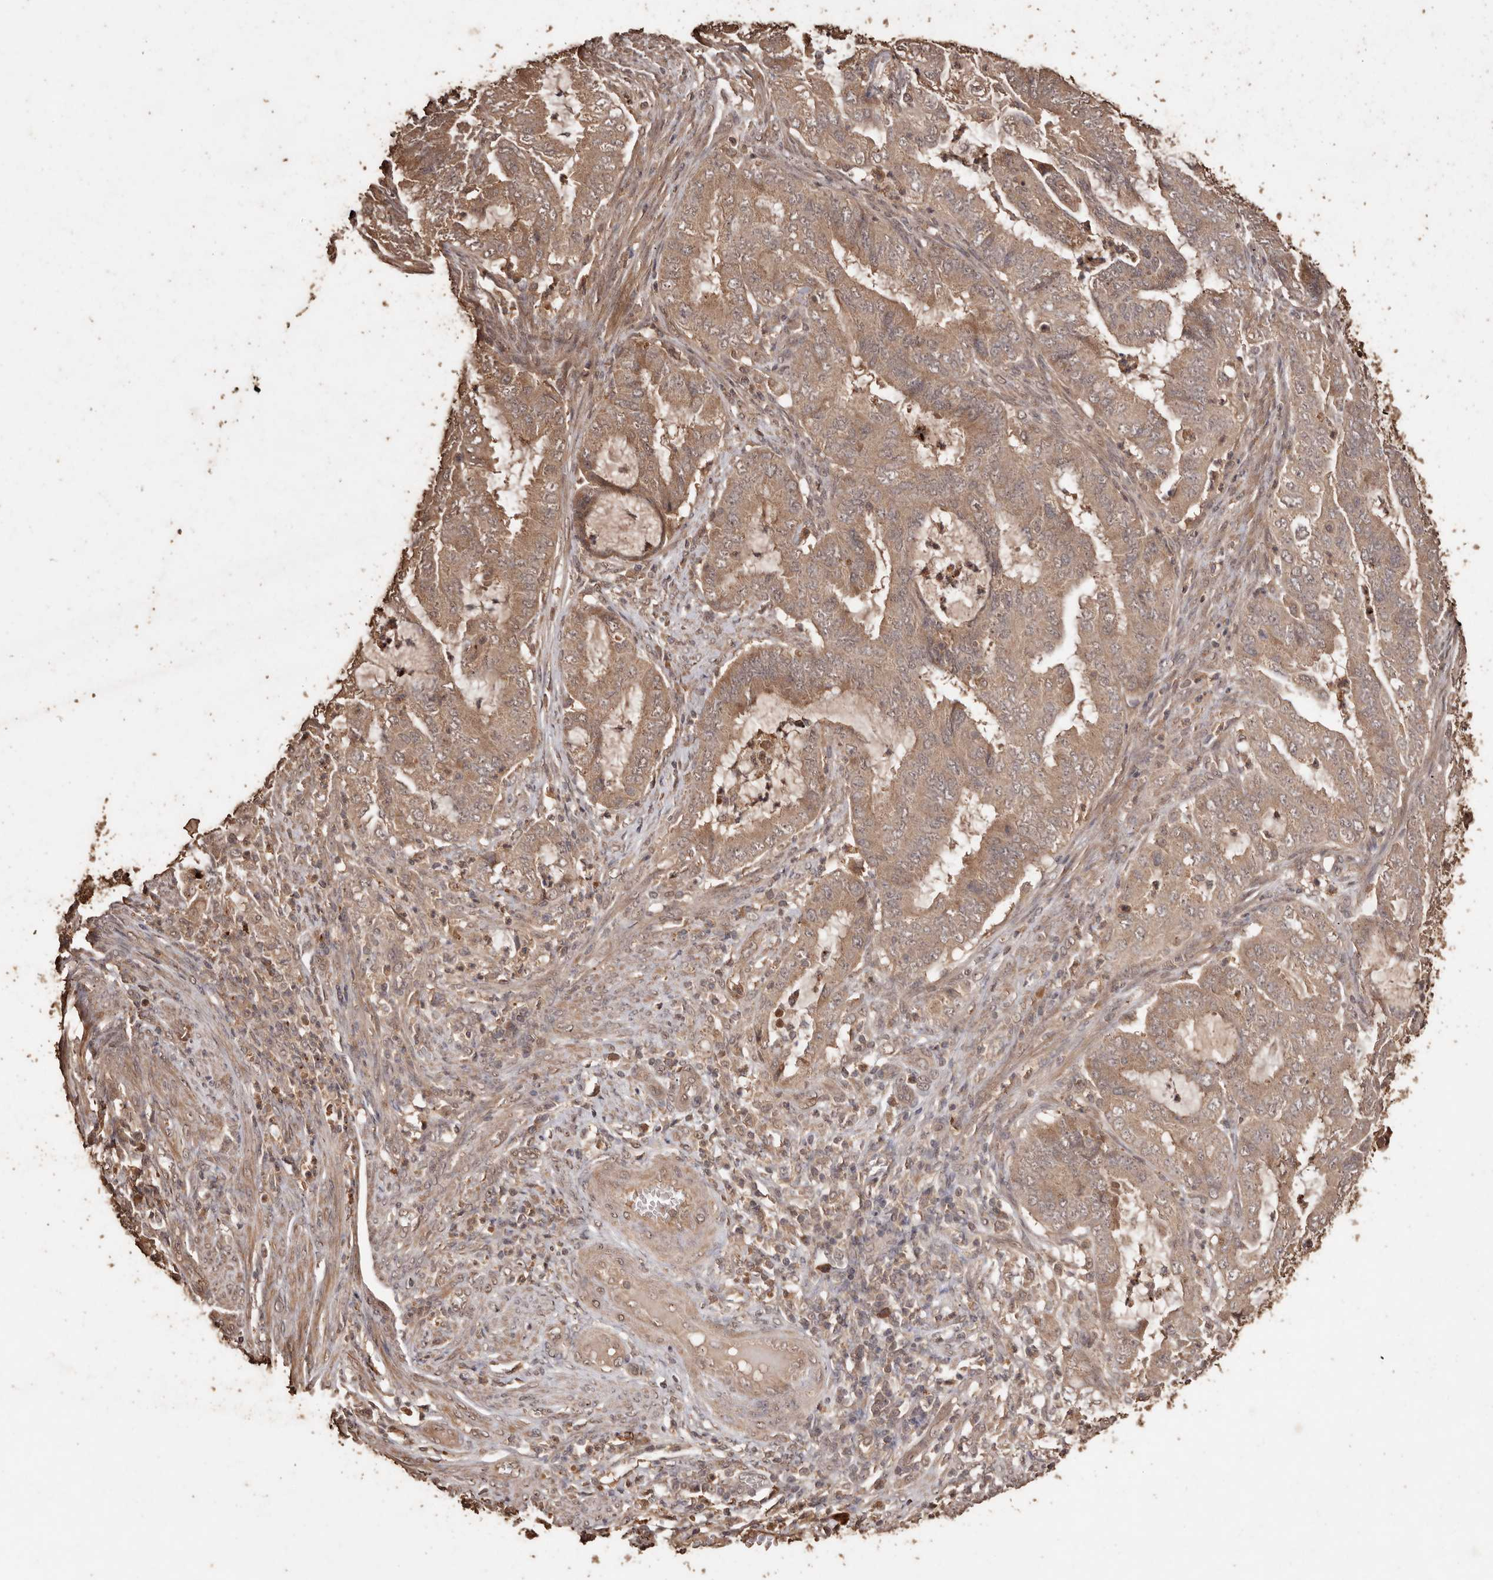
{"staining": {"intensity": "moderate", "quantity": ">75%", "location": "cytoplasmic/membranous"}, "tissue": "endometrial cancer", "cell_type": "Tumor cells", "image_type": "cancer", "snomed": [{"axis": "morphology", "description": "Adenocarcinoma, NOS"}, {"axis": "topography", "description": "Endometrium"}], "caption": "This photomicrograph displays immunohistochemistry staining of adenocarcinoma (endometrial), with medium moderate cytoplasmic/membranous staining in about >75% of tumor cells.", "gene": "PKDCC", "patient": {"sex": "female", "age": 51}}